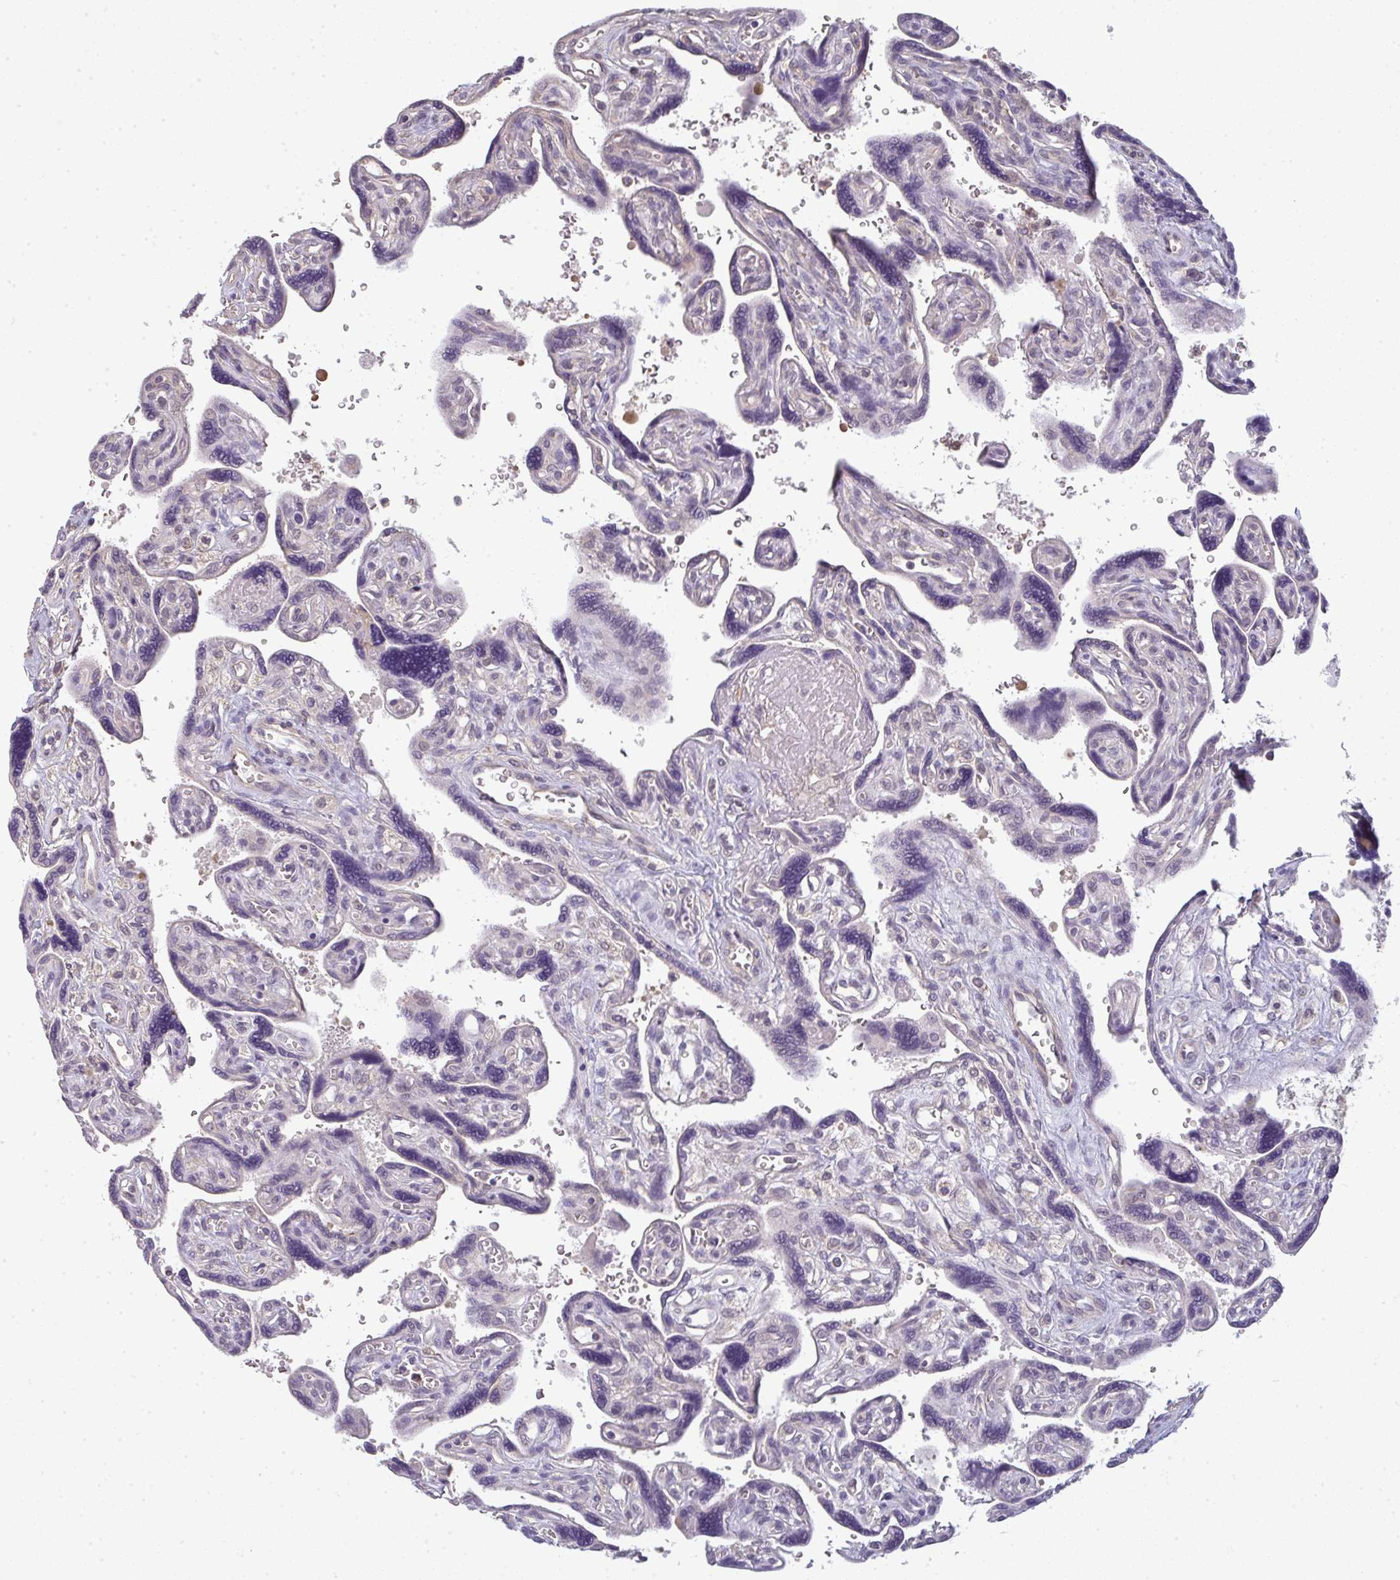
{"staining": {"intensity": "negative", "quantity": "none", "location": "none"}, "tissue": "placenta", "cell_type": "Decidual cells", "image_type": "normal", "snomed": [{"axis": "morphology", "description": "Normal tissue, NOS"}, {"axis": "topography", "description": "Placenta"}], "caption": "There is no significant staining in decidual cells of placenta. (DAB (3,3'-diaminobenzidine) immunohistochemistry (IHC) visualized using brightfield microscopy, high magnification).", "gene": "CXCR1", "patient": {"sex": "female", "age": 39}}